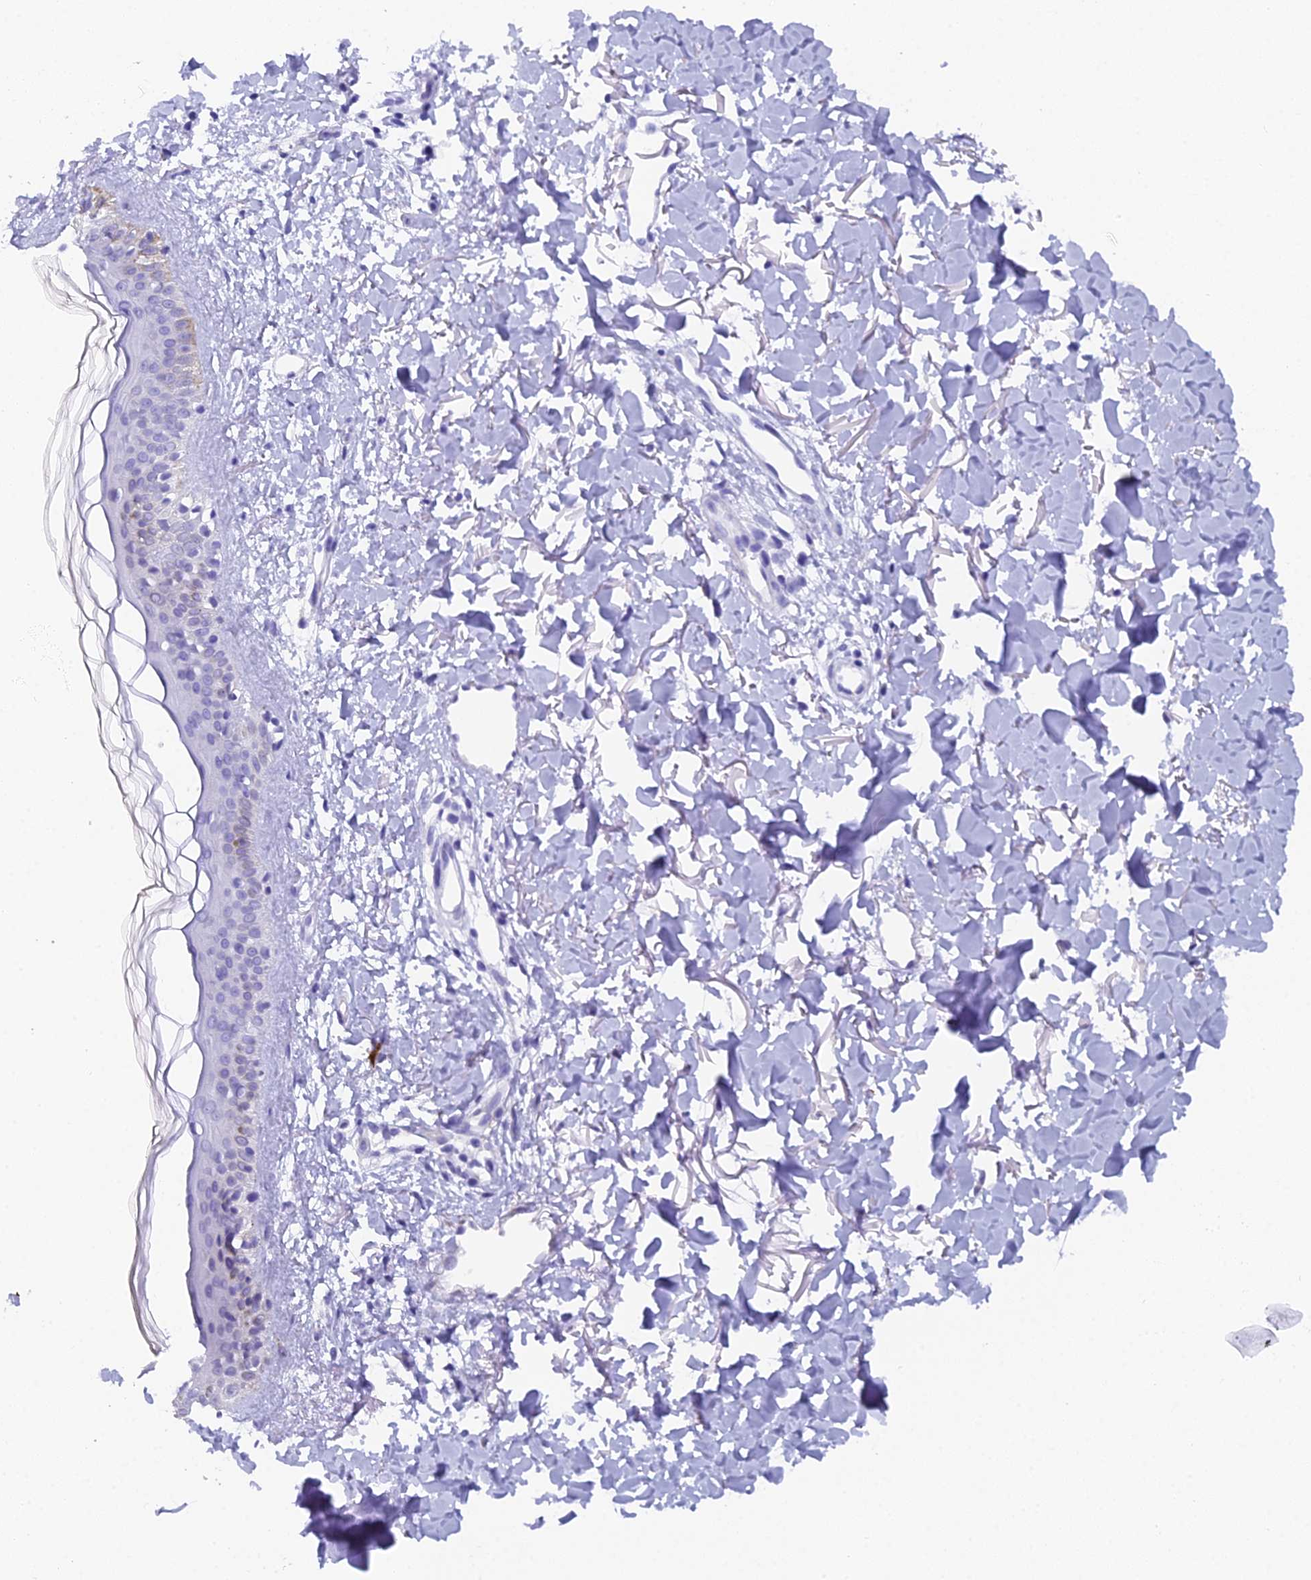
{"staining": {"intensity": "negative", "quantity": "none", "location": "none"}, "tissue": "skin", "cell_type": "Fibroblasts", "image_type": "normal", "snomed": [{"axis": "morphology", "description": "Normal tissue, NOS"}, {"axis": "topography", "description": "Skin"}], "caption": "High power microscopy image of an immunohistochemistry (IHC) image of benign skin, revealing no significant staining in fibroblasts.", "gene": "XKR9", "patient": {"sex": "female", "age": 58}}